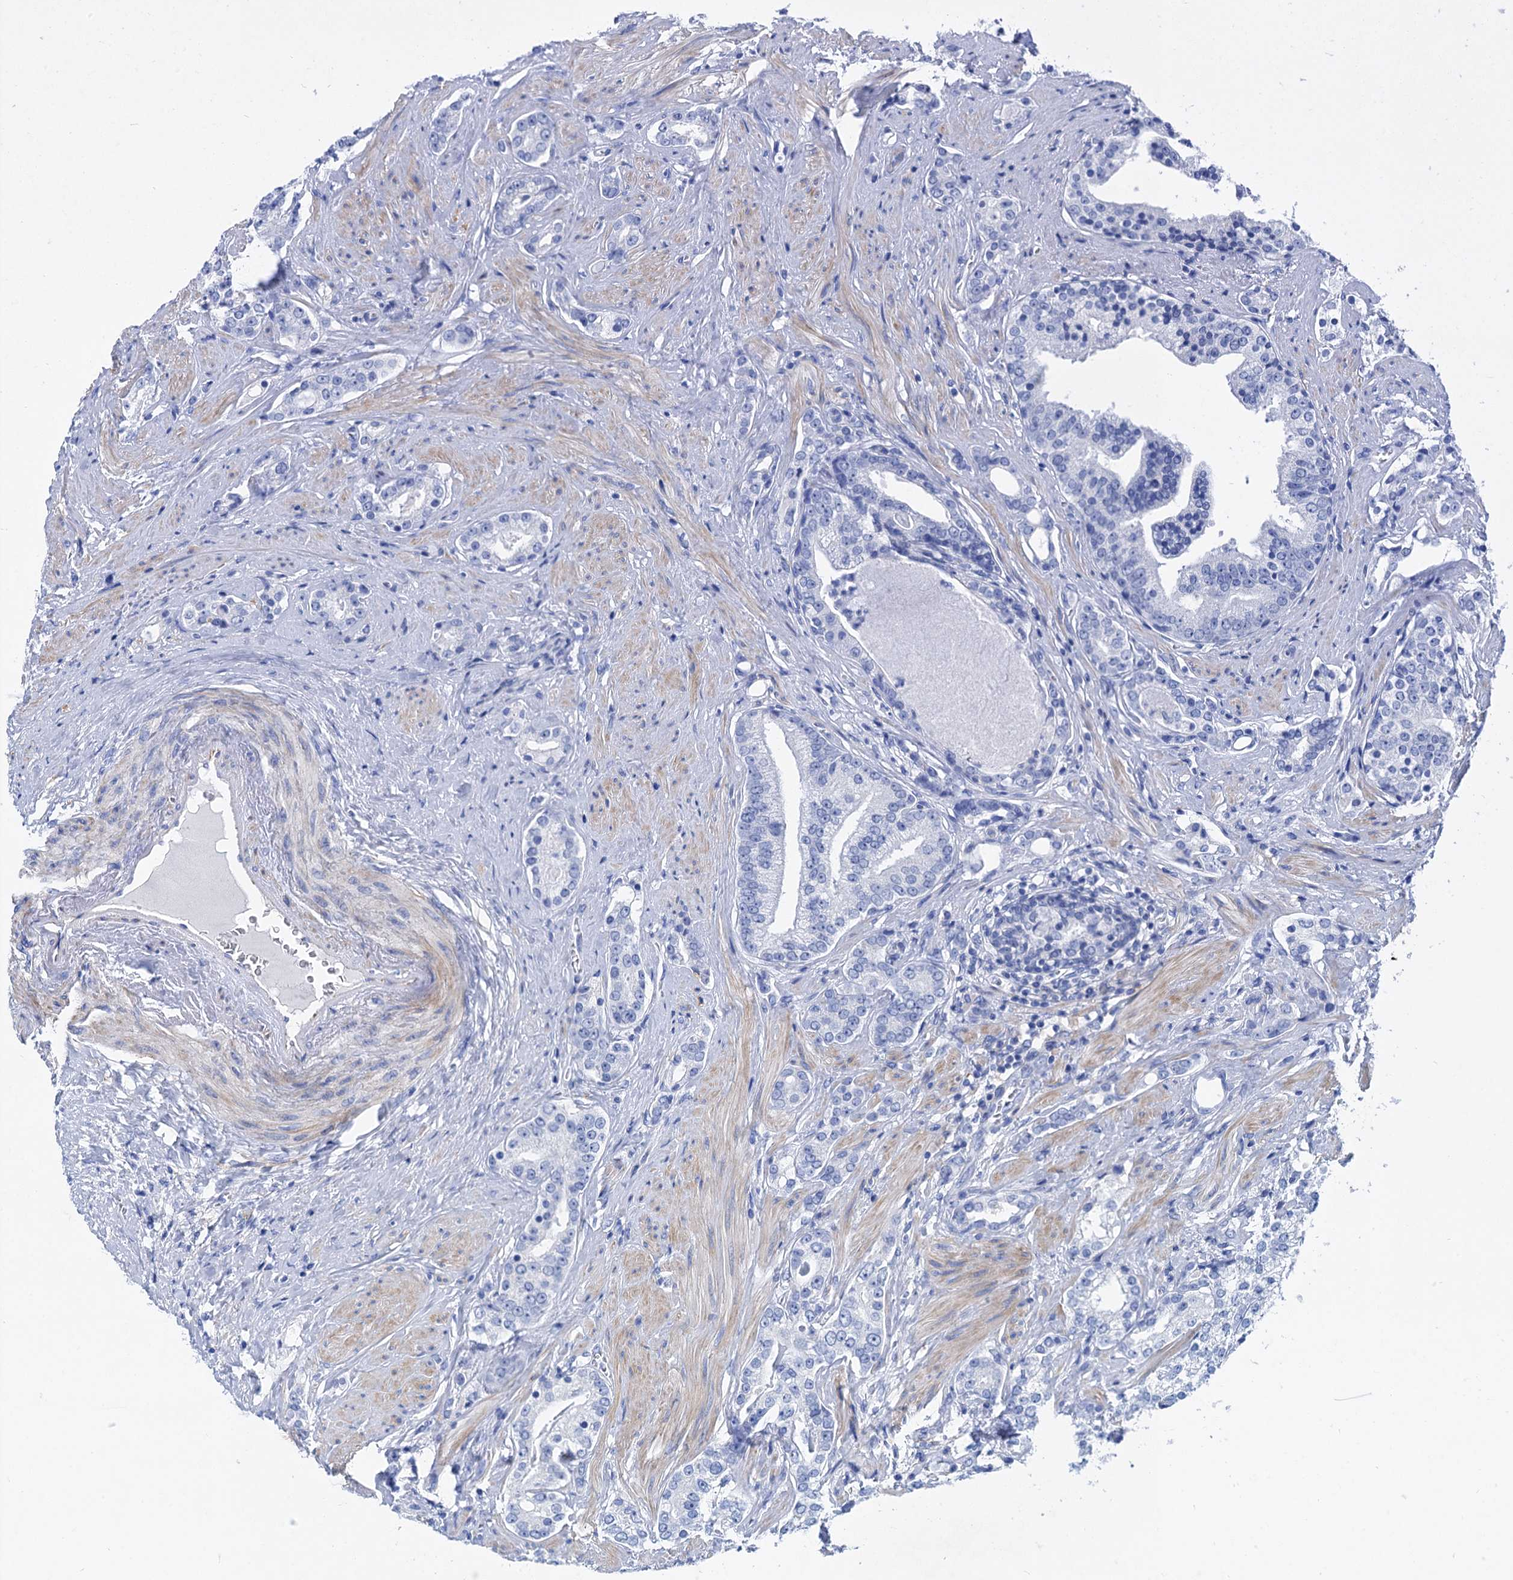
{"staining": {"intensity": "negative", "quantity": "none", "location": "none"}, "tissue": "prostate cancer", "cell_type": "Tumor cells", "image_type": "cancer", "snomed": [{"axis": "morphology", "description": "Adenocarcinoma, High grade"}, {"axis": "topography", "description": "Prostate"}], "caption": "A high-resolution histopathology image shows immunohistochemistry (IHC) staining of adenocarcinoma (high-grade) (prostate), which shows no significant expression in tumor cells.", "gene": "NLRP10", "patient": {"sex": "male", "age": 58}}